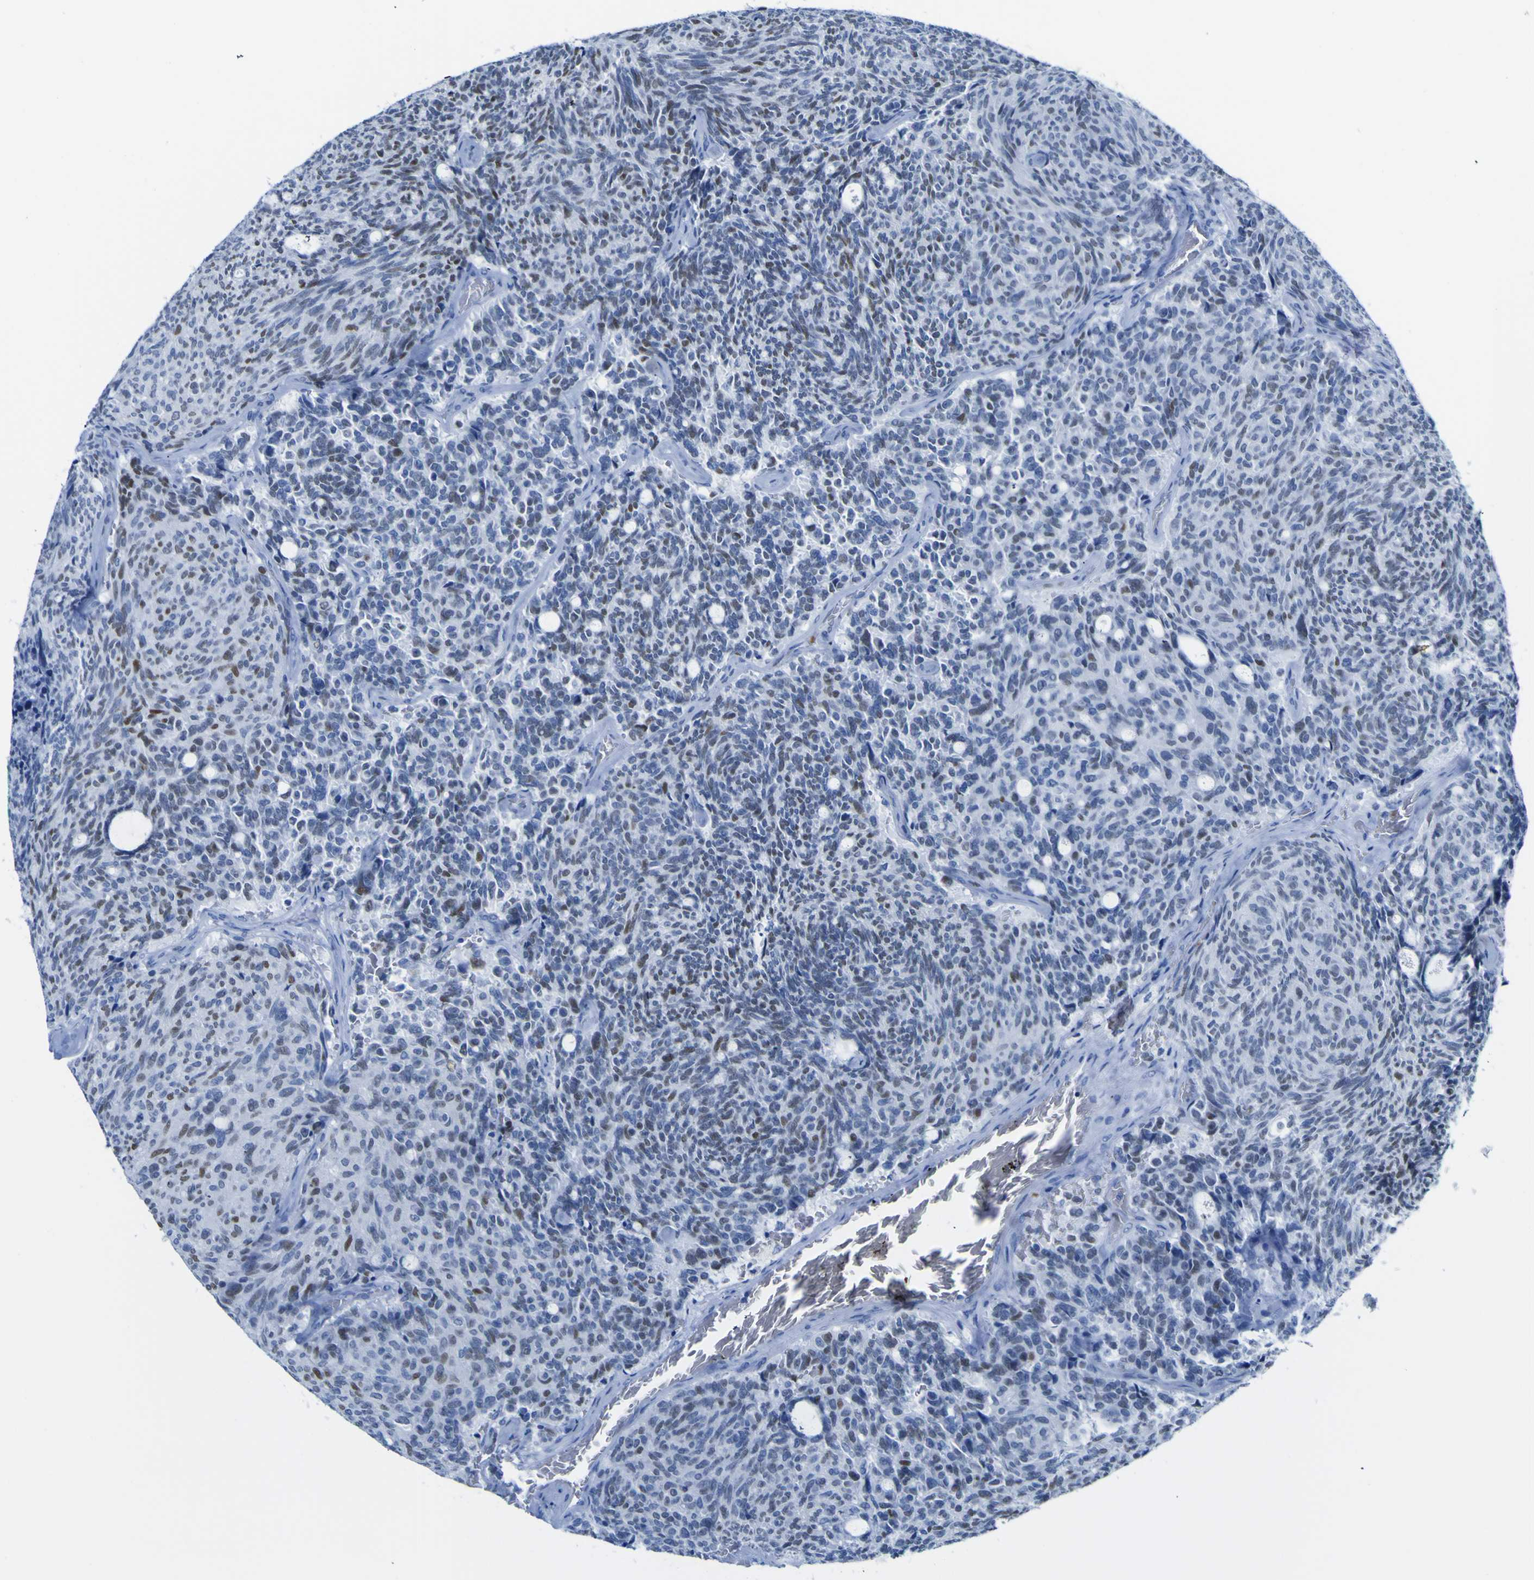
{"staining": {"intensity": "moderate", "quantity": "<25%", "location": "nuclear"}, "tissue": "carcinoid", "cell_type": "Tumor cells", "image_type": "cancer", "snomed": [{"axis": "morphology", "description": "Carcinoid, malignant, NOS"}, {"axis": "topography", "description": "Pancreas"}], "caption": "This photomicrograph displays malignant carcinoid stained with immunohistochemistry to label a protein in brown. The nuclear of tumor cells show moderate positivity for the protein. Nuclei are counter-stained blue.", "gene": "DACH1", "patient": {"sex": "female", "age": 54}}